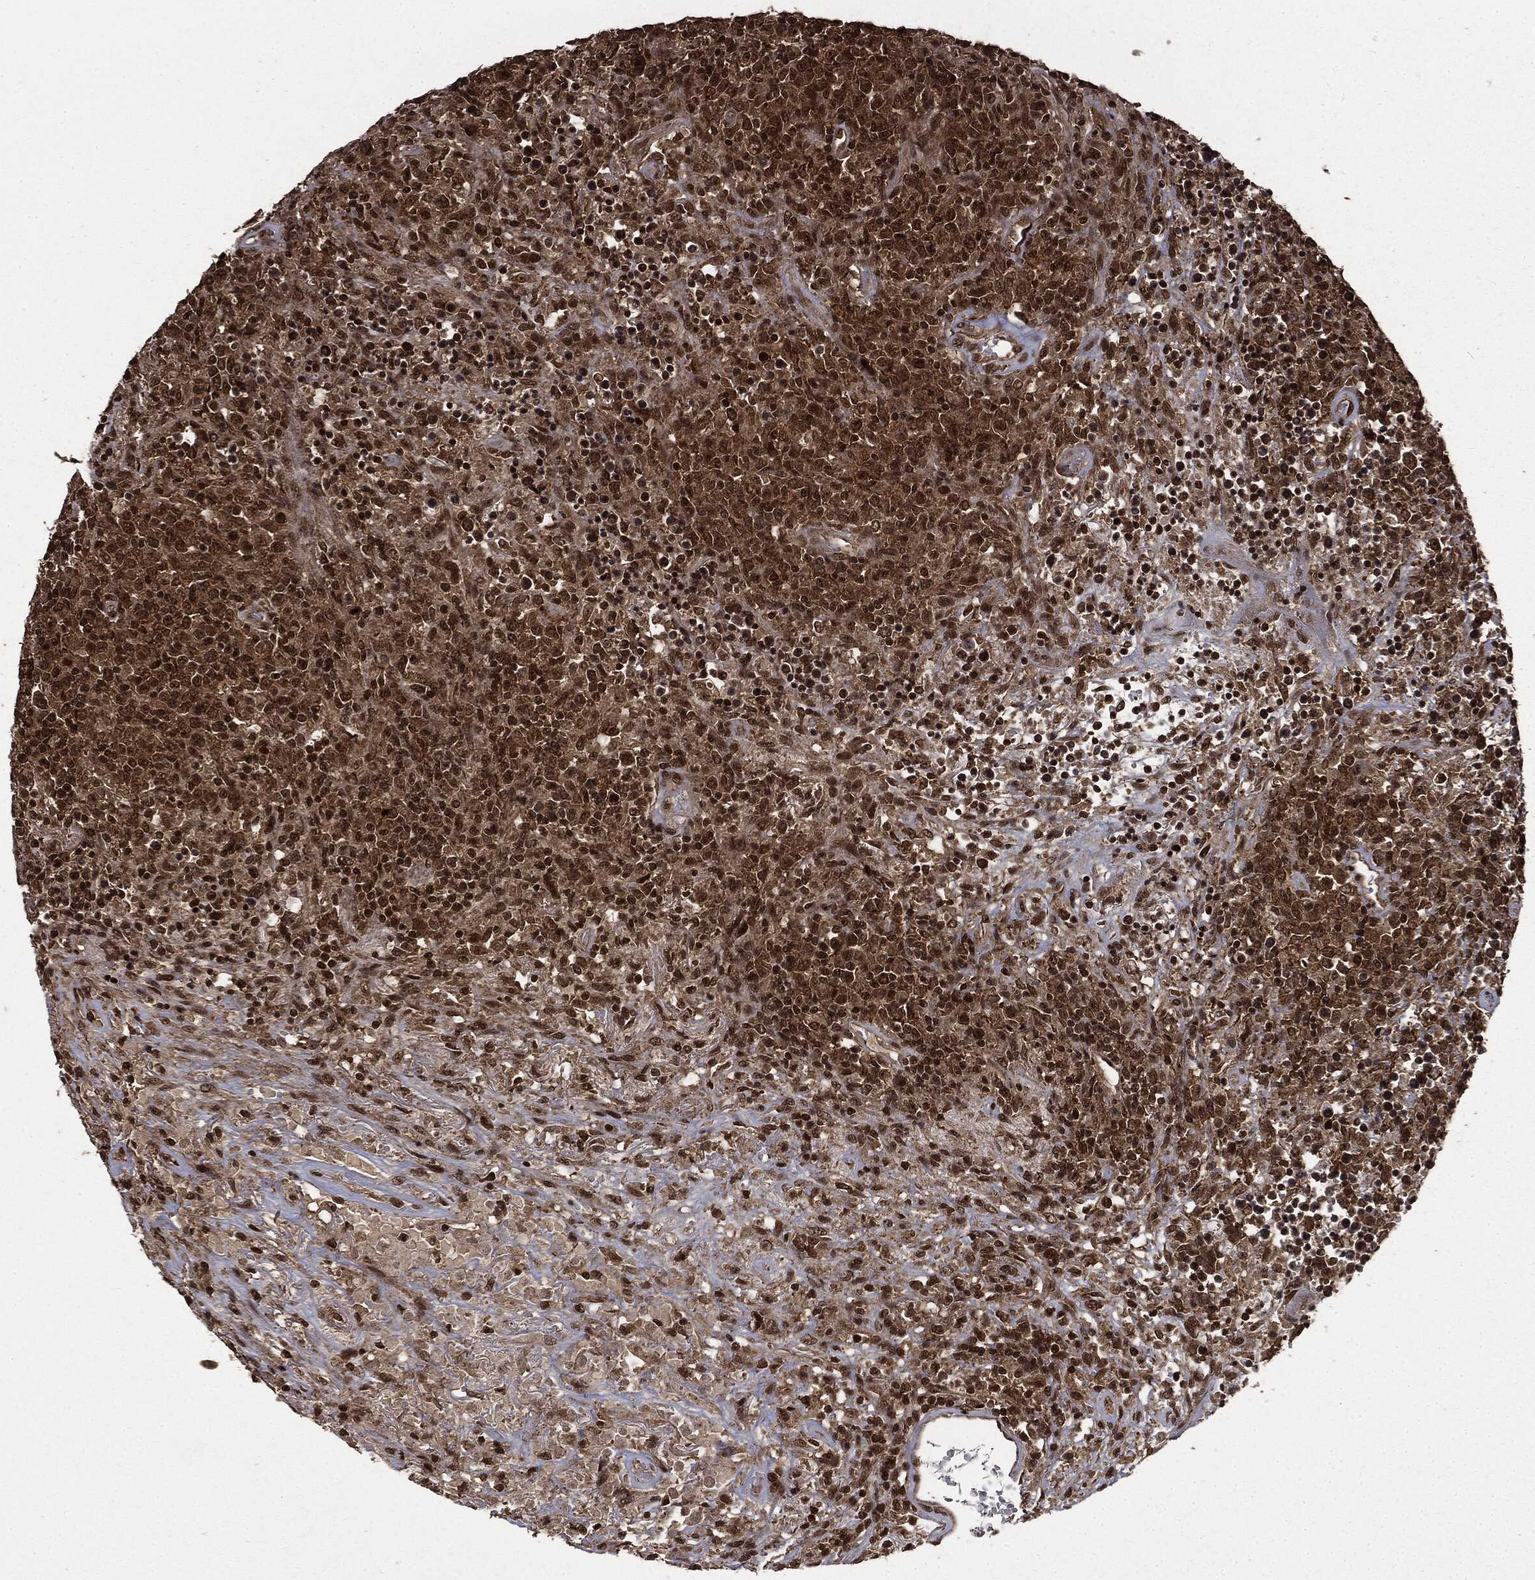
{"staining": {"intensity": "moderate", "quantity": ">75%", "location": "nuclear"}, "tissue": "lymphoma", "cell_type": "Tumor cells", "image_type": "cancer", "snomed": [{"axis": "morphology", "description": "Malignant lymphoma, non-Hodgkin's type, High grade"}, {"axis": "topography", "description": "Lung"}], "caption": "Lymphoma tissue exhibits moderate nuclear expression in approximately >75% of tumor cells", "gene": "CTDP1", "patient": {"sex": "male", "age": 79}}